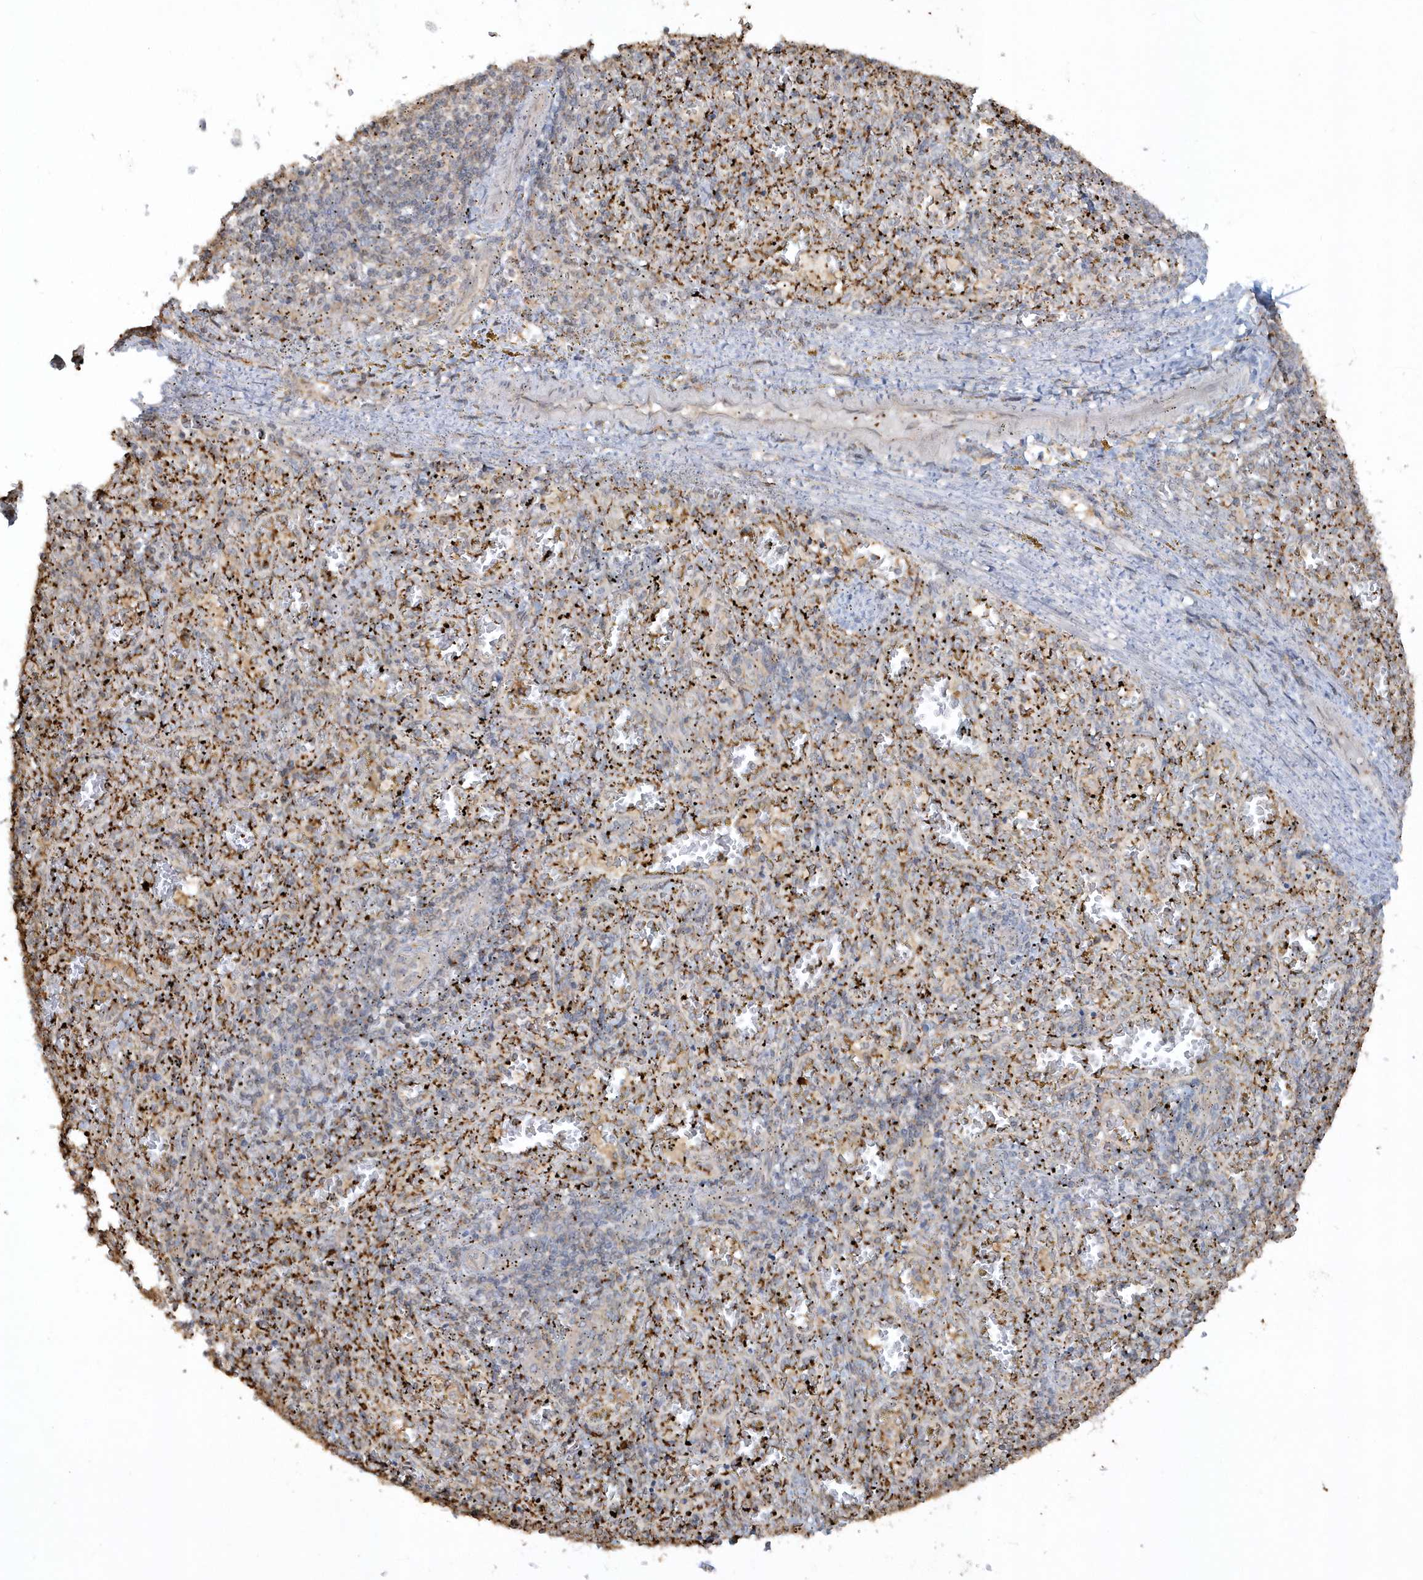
{"staining": {"intensity": "moderate", "quantity": "<25%", "location": "cytoplasmic/membranous"}, "tissue": "spleen", "cell_type": "Cells in red pulp", "image_type": "normal", "snomed": [{"axis": "morphology", "description": "Normal tissue, NOS"}, {"axis": "topography", "description": "Spleen"}], "caption": "The histopathology image demonstrates a brown stain indicating the presence of a protein in the cytoplasmic/membranous of cells in red pulp in spleen.", "gene": "BSN", "patient": {"sex": "male", "age": 11}}